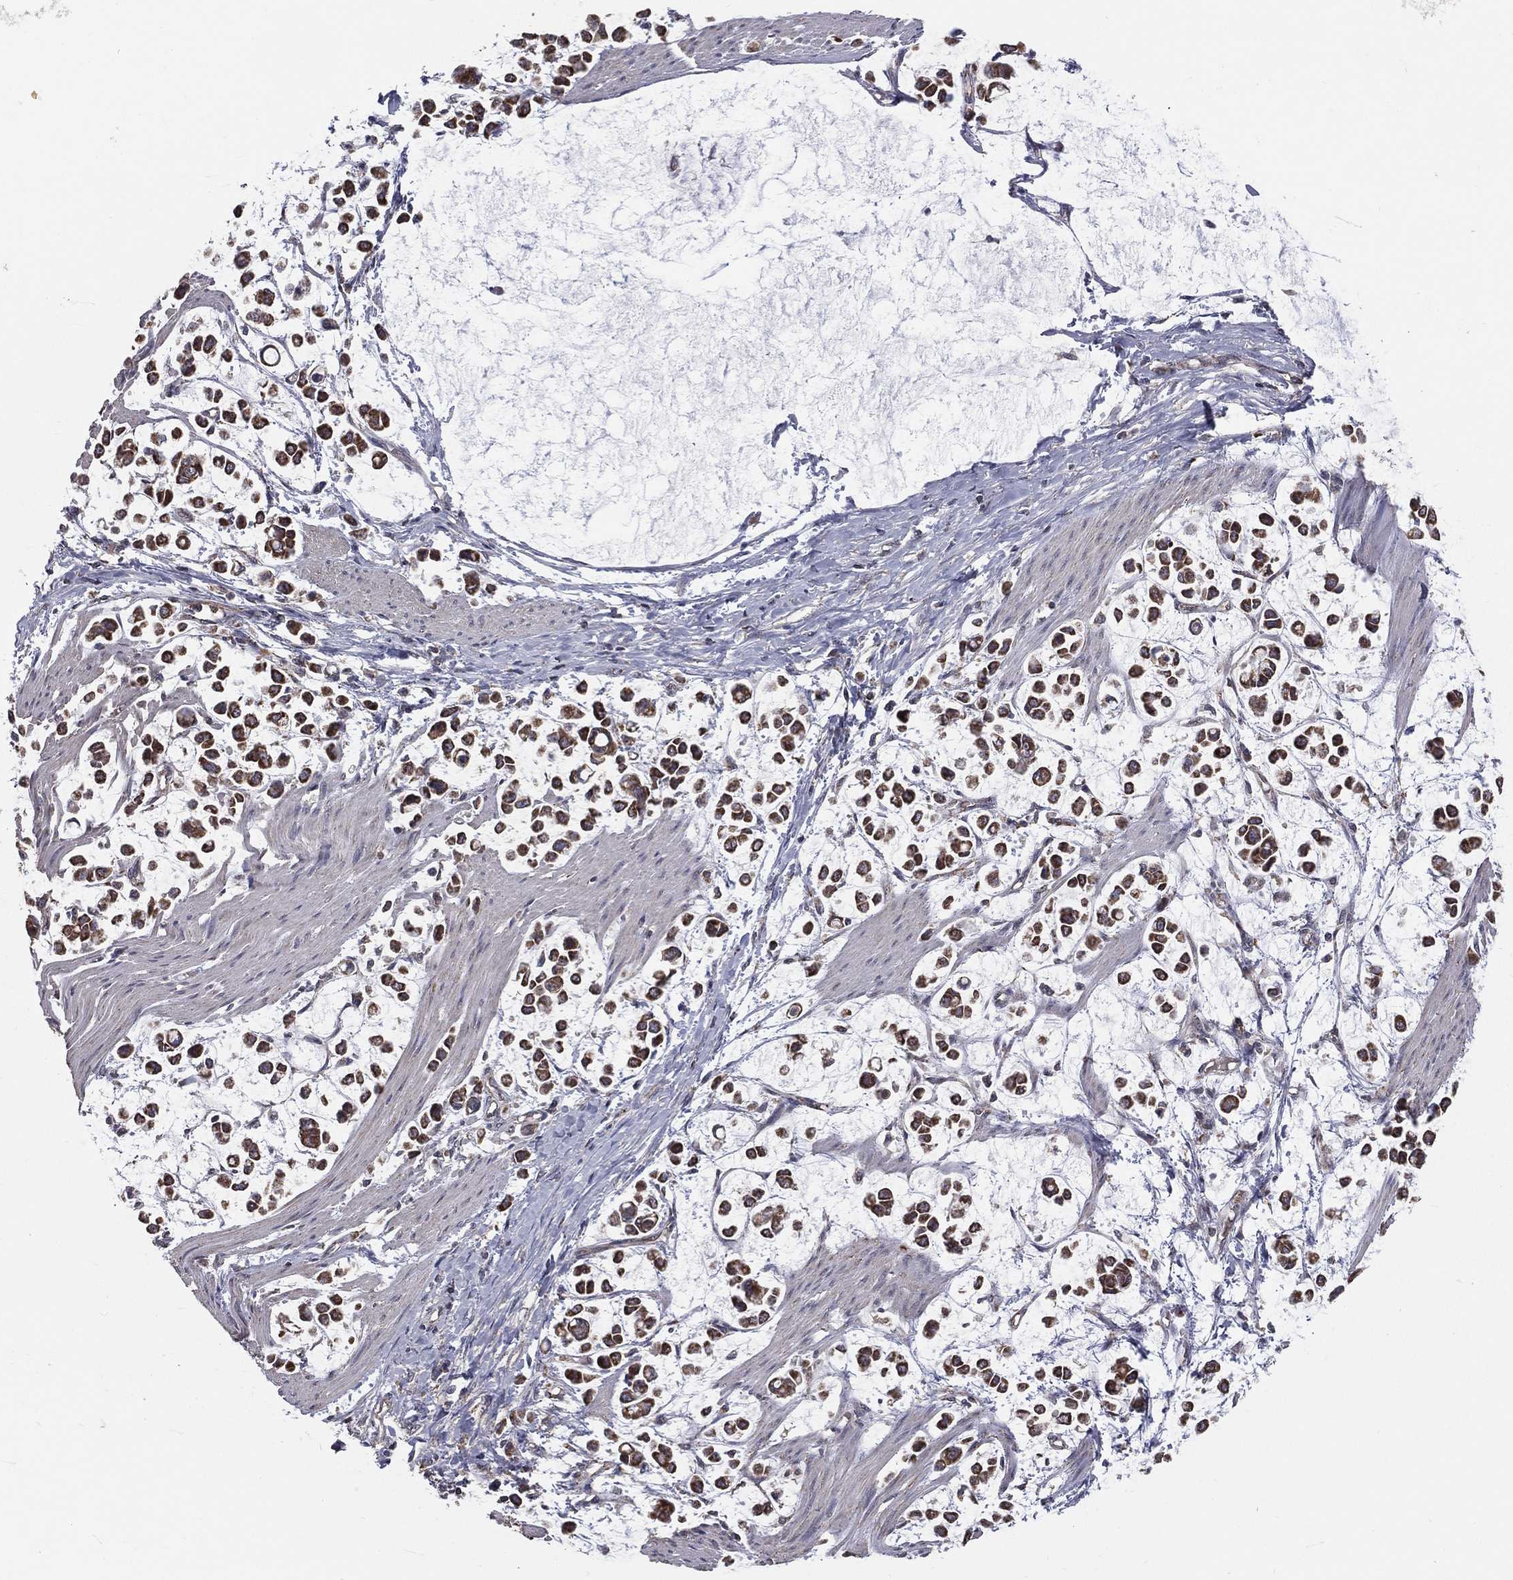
{"staining": {"intensity": "strong", "quantity": "25%-75%", "location": "cytoplasmic/membranous"}, "tissue": "stomach cancer", "cell_type": "Tumor cells", "image_type": "cancer", "snomed": [{"axis": "morphology", "description": "Adenocarcinoma, NOS"}, {"axis": "topography", "description": "Stomach"}], "caption": "Stomach cancer (adenocarcinoma) stained with a brown dye demonstrates strong cytoplasmic/membranous positive expression in about 25%-75% of tumor cells.", "gene": "MRPL46", "patient": {"sex": "male", "age": 82}}